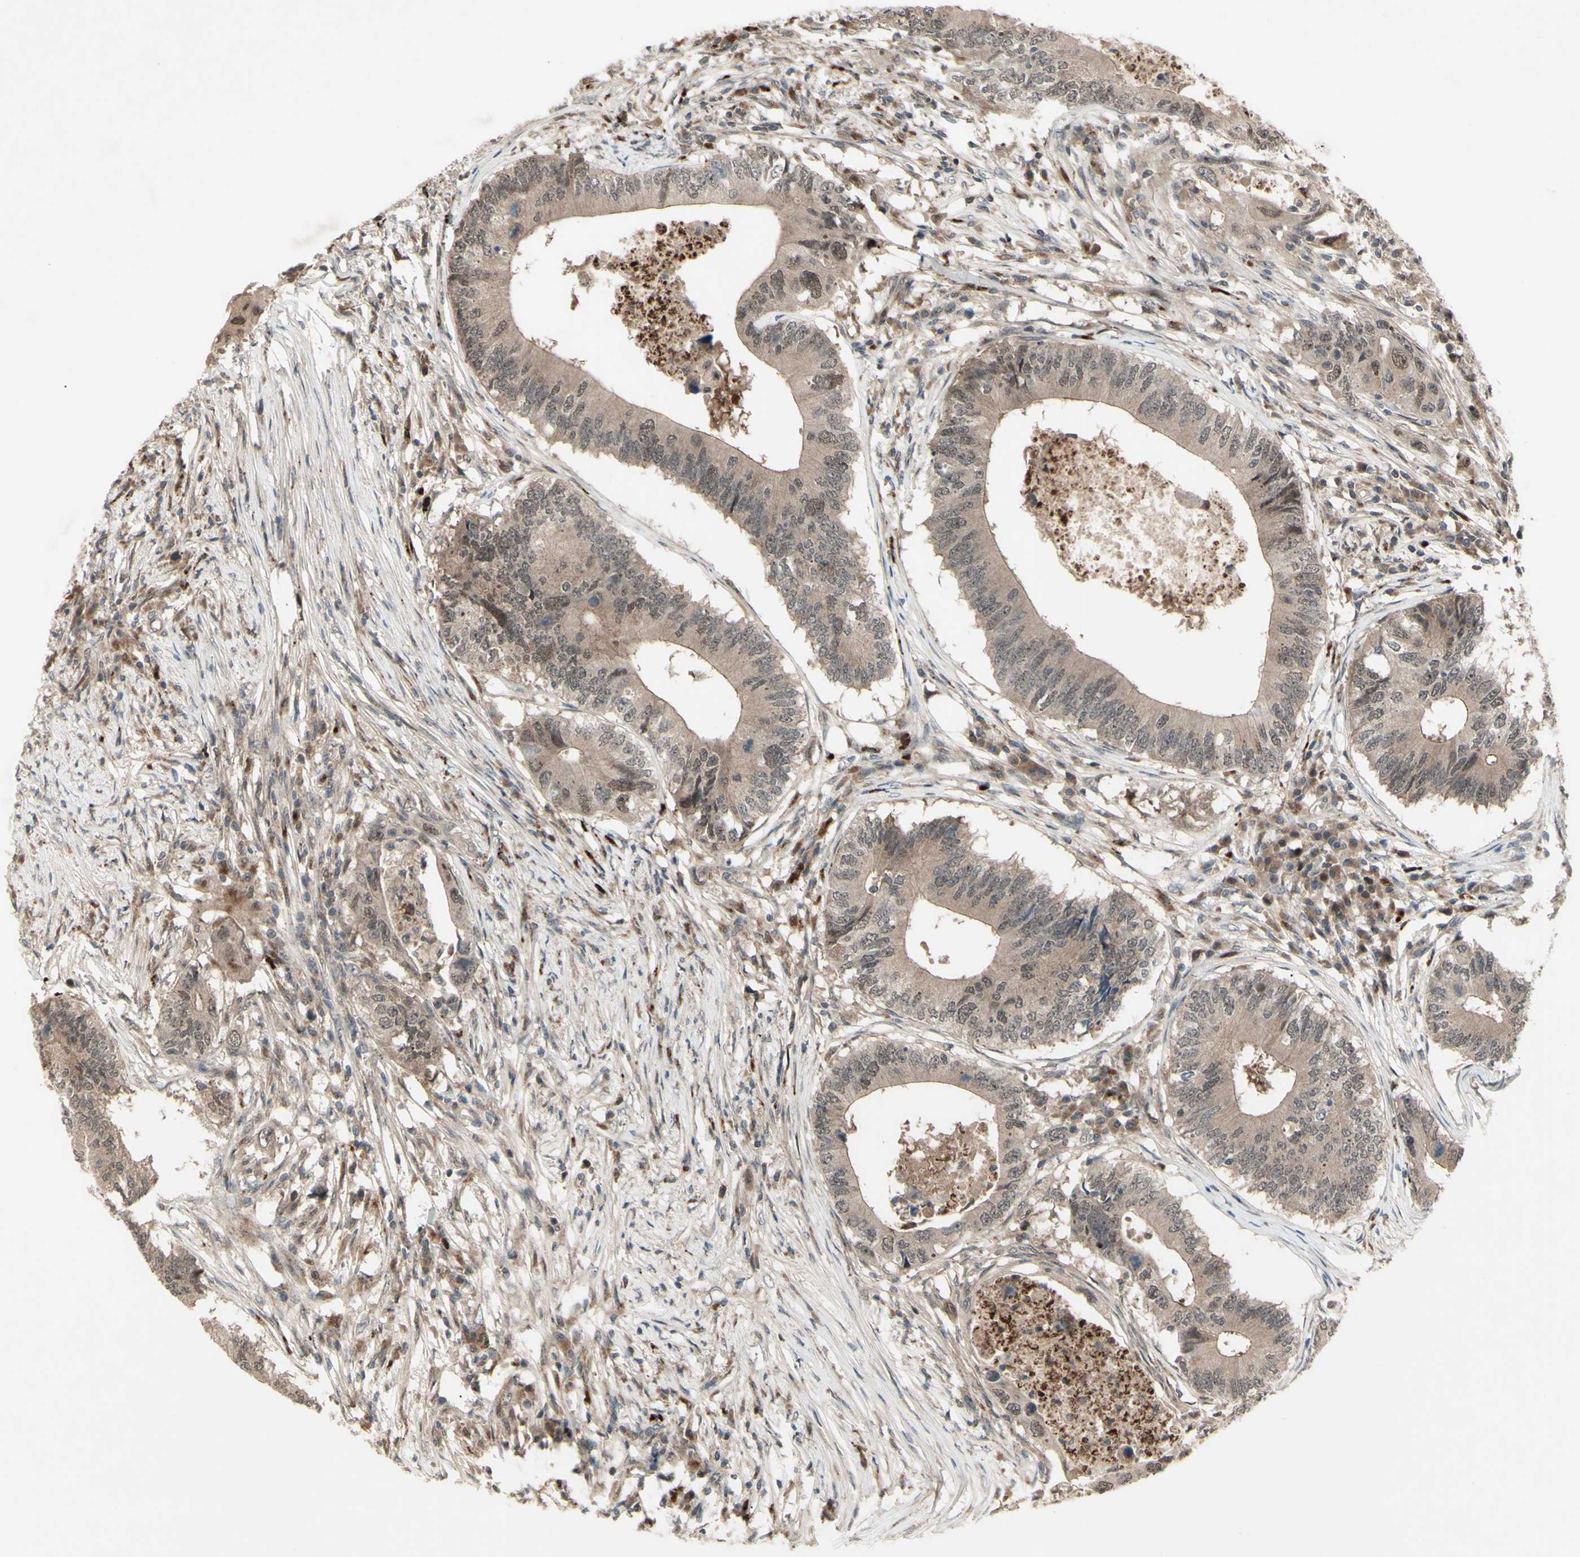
{"staining": {"intensity": "weak", "quantity": ">75%", "location": "cytoplasmic/membranous,nuclear"}, "tissue": "colorectal cancer", "cell_type": "Tumor cells", "image_type": "cancer", "snomed": [{"axis": "morphology", "description": "Adenocarcinoma, NOS"}, {"axis": "topography", "description": "Colon"}], "caption": "Protein expression by immunohistochemistry displays weak cytoplasmic/membranous and nuclear positivity in about >75% of tumor cells in adenocarcinoma (colorectal).", "gene": "MLF2", "patient": {"sex": "male", "age": 71}}